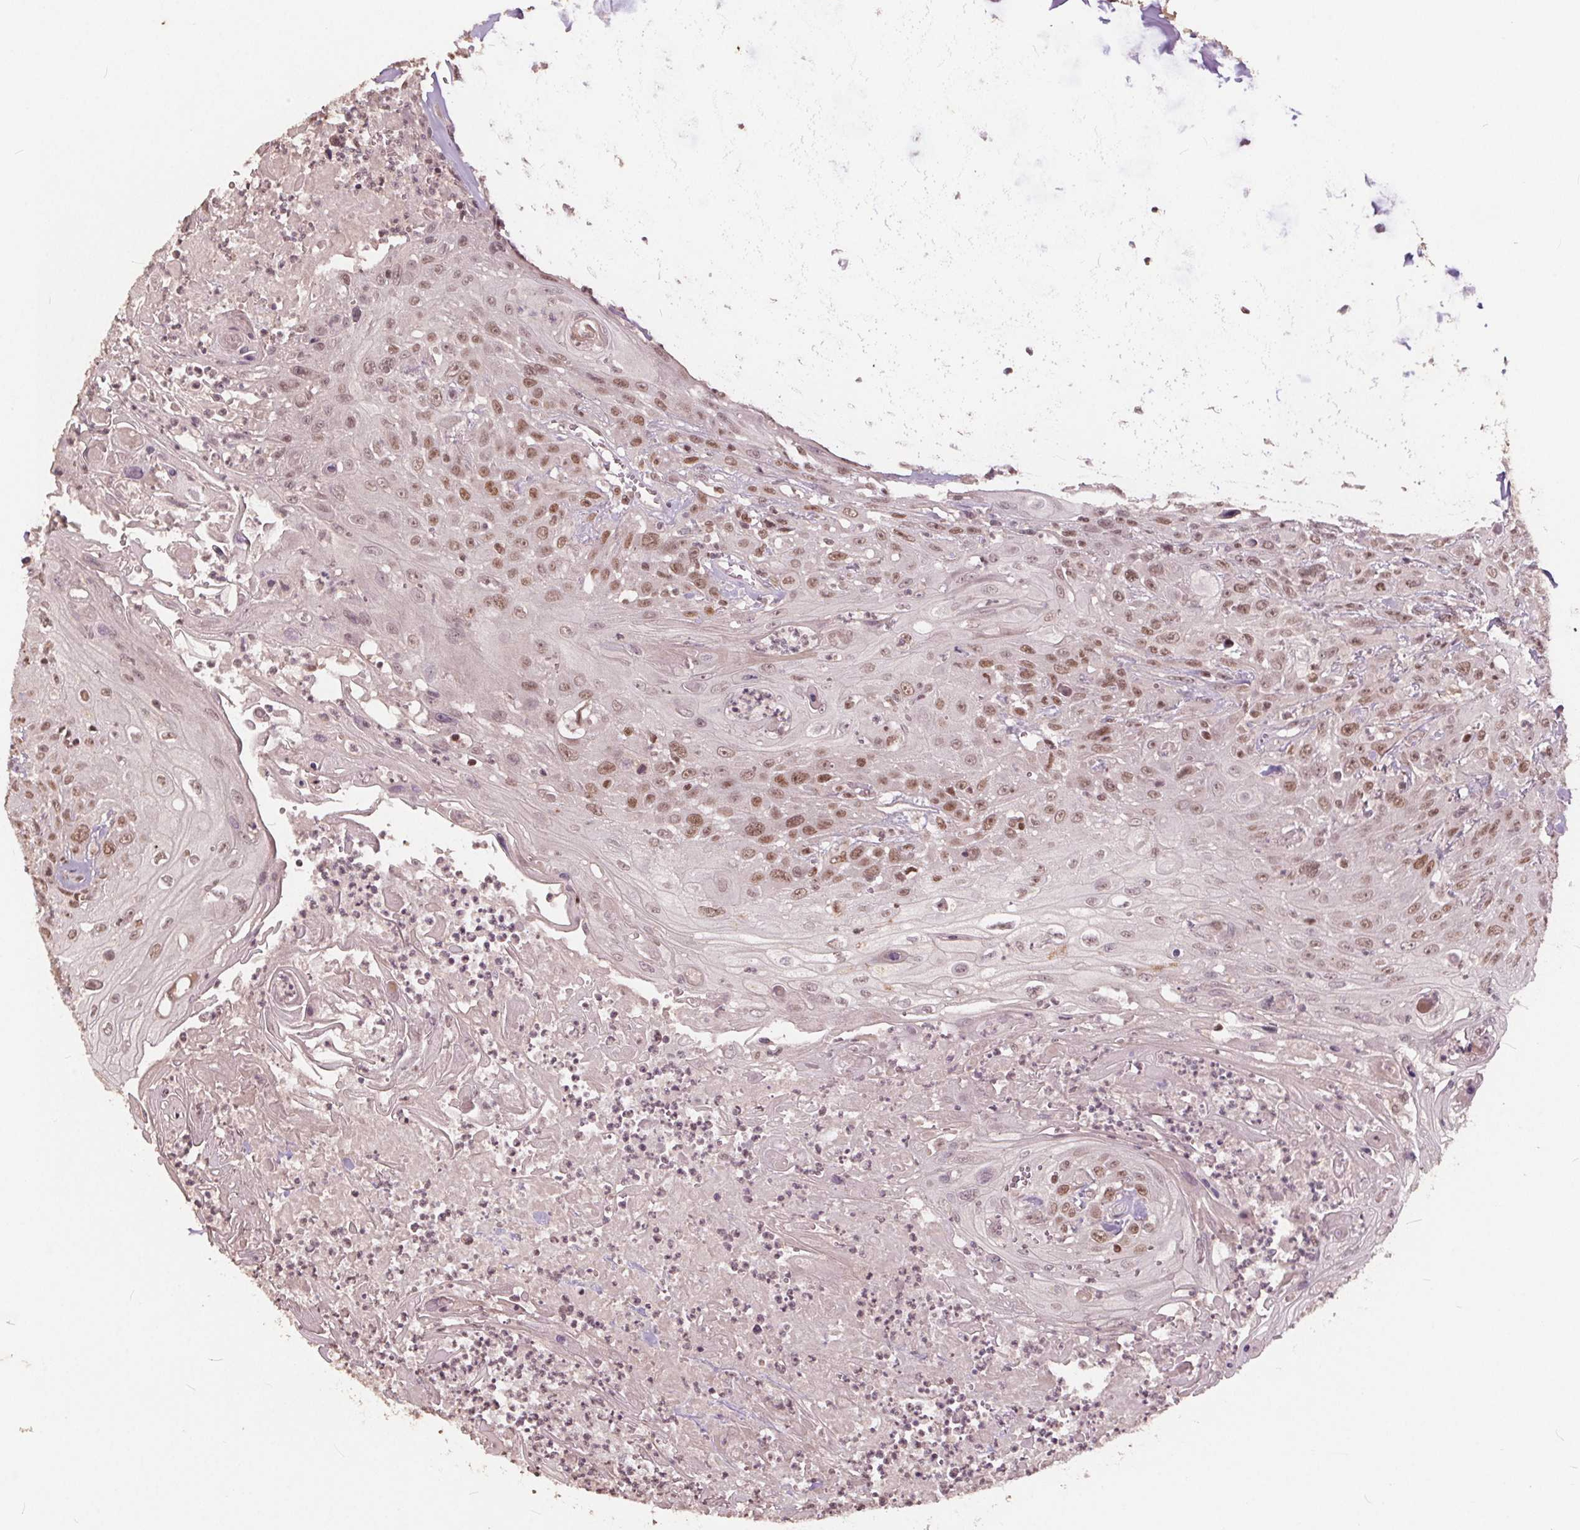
{"staining": {"intensity": "moderate", "quantity": ">75%", "location": "nuclear"}, "tissue": "head and neck cancer", "cell_type": "Tumor cells", "image_type": "cancer", "snomed": [{"axis": "morphology", "description": "Squamous cell carcinoma, NOS"}, {"axis": "topography", "description": "Skin"}, {"axis": "topography", "description": "Head-Neck"}], "caption": "Moderate nuclear staining is seen in about >75% of tumor cells in head and neck squamous cell carcinoma. The staining is performed using DAB brown chromogen to label protein expression. The nuclei are counter-stained blue using hematoxylin.", "gene": "DNMT3B", "patient": {"sex": "male", "age": 80}}